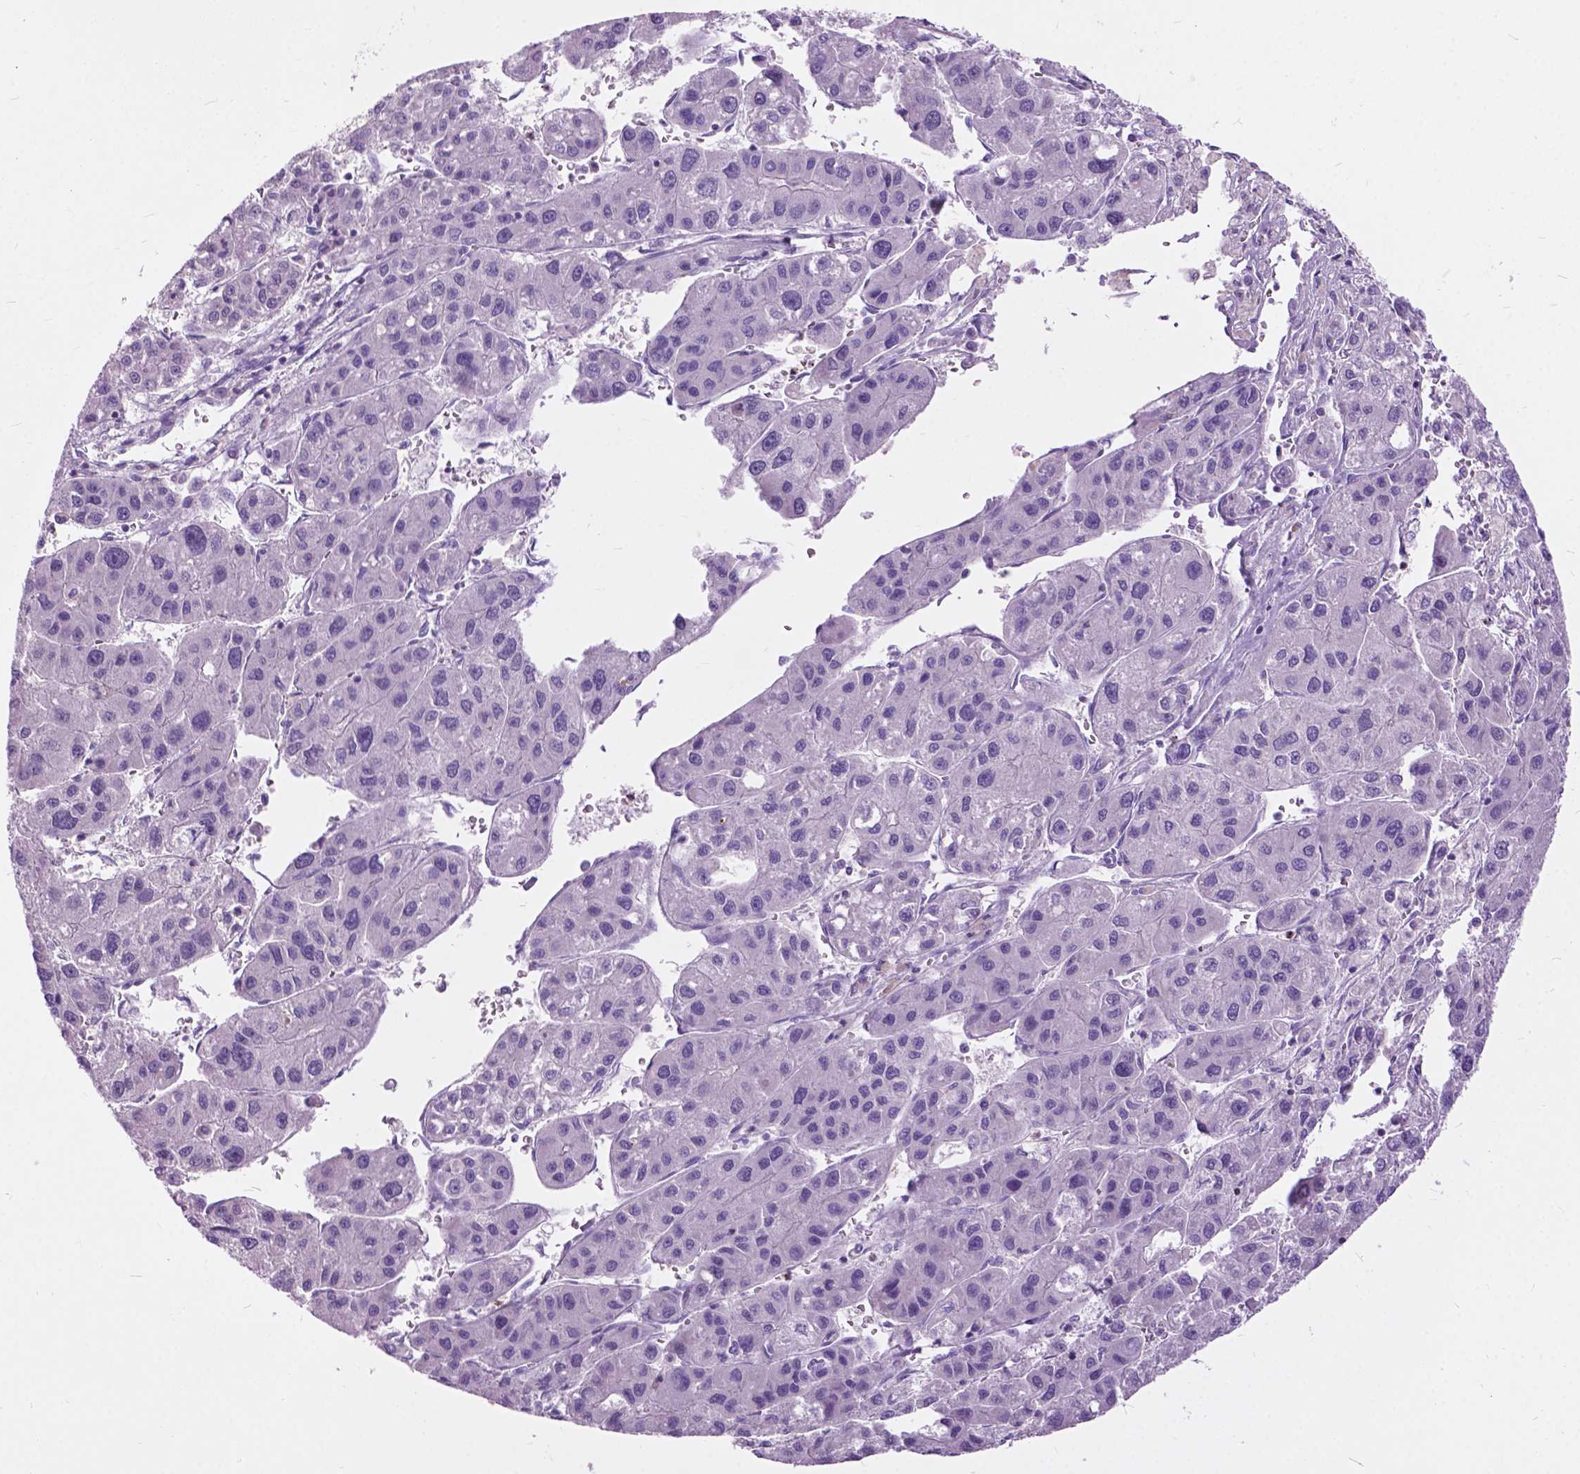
{"staining": {"intensity": "negative", "quantity": "none", "location": "none"}, "tissue": "liver cancer", "cell_type": "Tumor cells", "image_type": "cancer", "snomed": [{"axis": "morphology", "description": "Carcinoma, Hepatocellular, NOS"}, {"axis": "topography", "description": "Liver"}], "caption": "There is no significant expression in tumor cells of liver cancer. The staining was performed using DAB to visualize the protein expression in brown, while the nuclei were stained in blue with hematoxylin (Magnification: 20x).", "gene": "PRR35", "patient": {"sex": "male", "age": 73}}